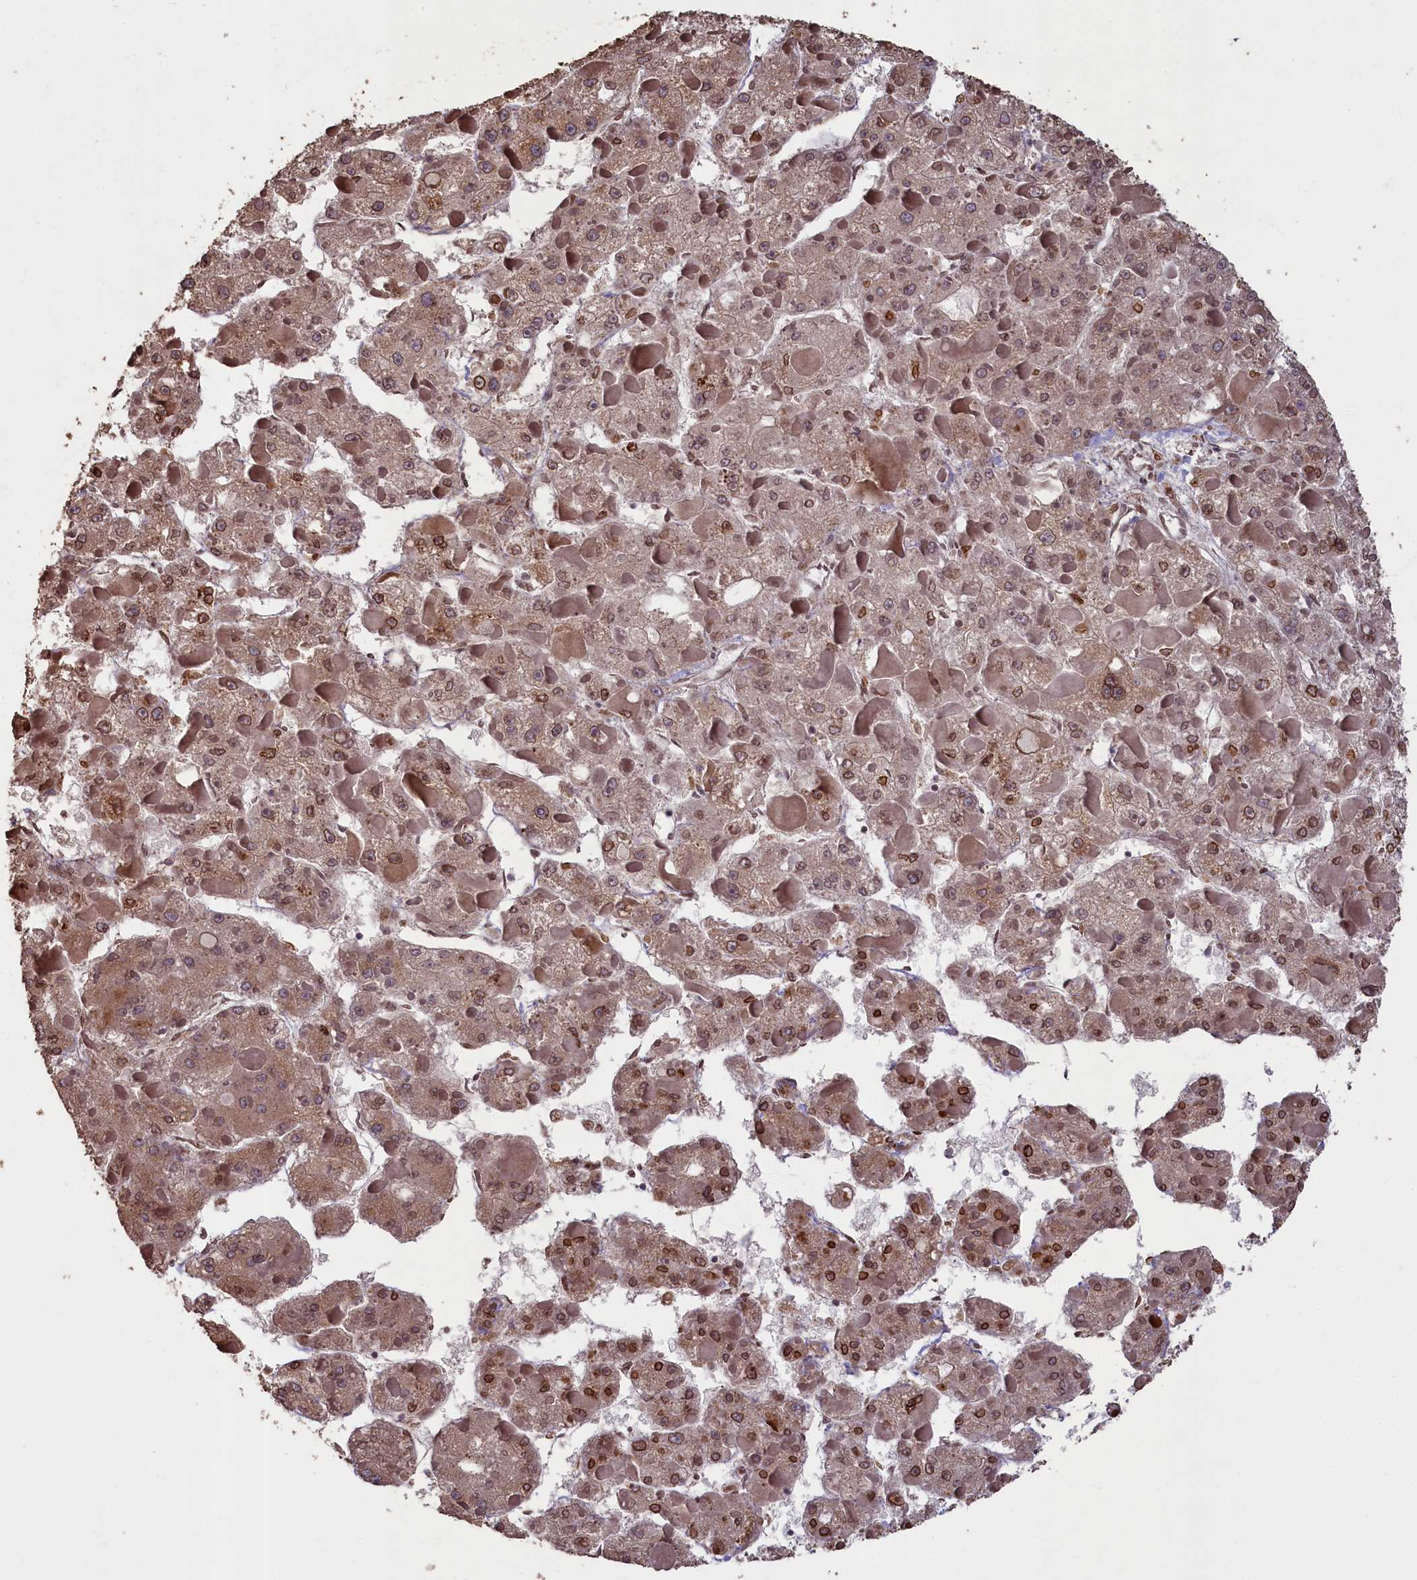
{"staining": {"intensity": "moderate", "quantity": ">75%", "location": "cytoplasmic/membranous,nuclear"}, "tissue": "liver cancer", "cell_type": "Tumor cells", "image_type": "cancer", "snomed": [{"axis": "morphology", "description": "Carcinoma, Hepatocellular, NOS"}, {"axis": "topography", "description": "Liver"}], "caption": "A histopathology image of human hepatocellular carcinoma (liver) stained for a protein shows moderate cytoplasmic/membranous and nuclear brown staining in tumor cells.", "gene": "SLC38A7", "patient": {"sex": "female", "age": 73}}